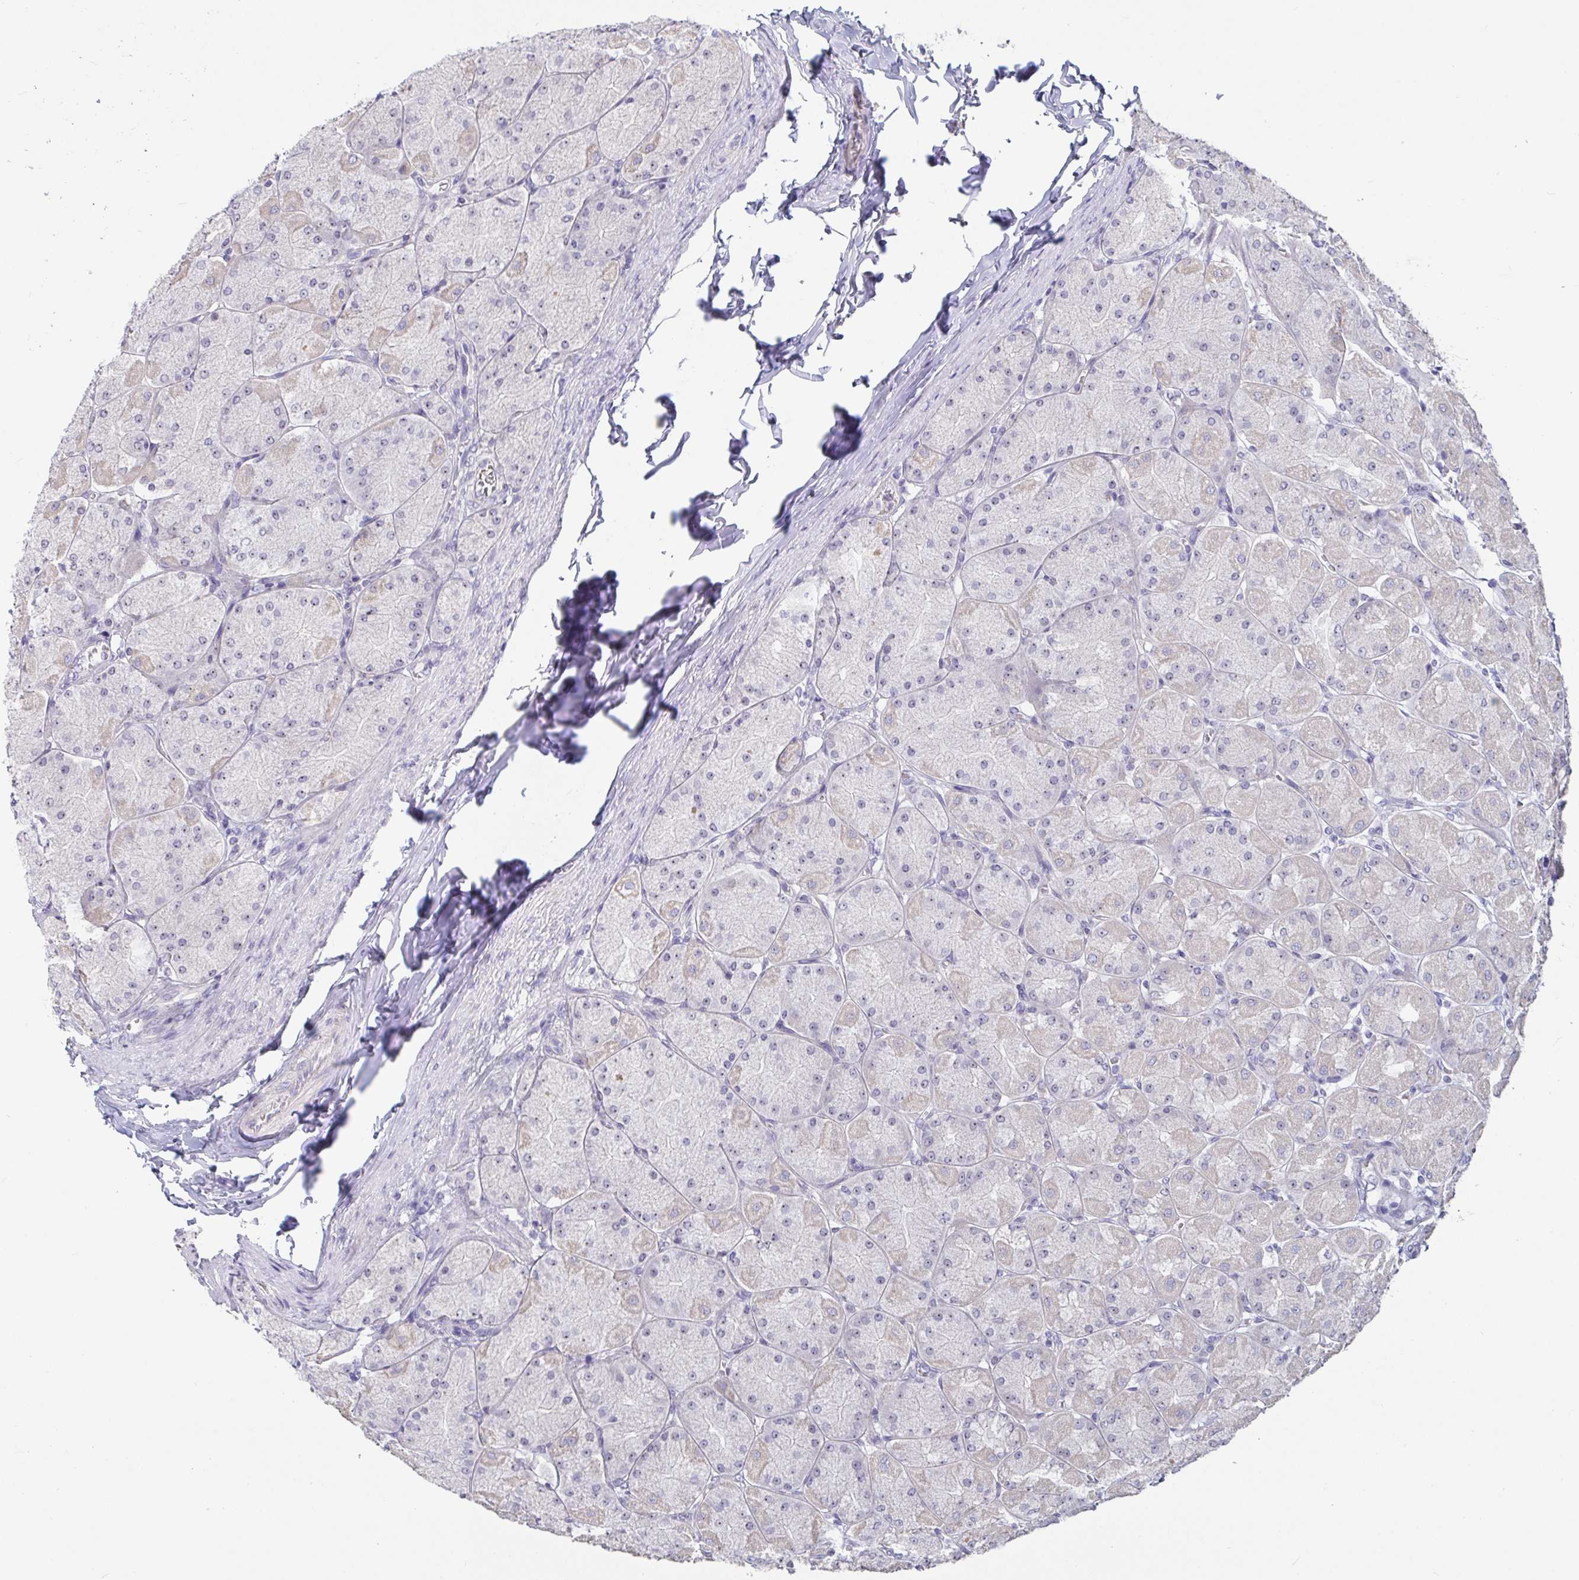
{"staining": {"intensity": "negative", "quantity": "none", "location": "none"}, "tissue": "stomach", "cell_type": "Glandular cells", "image_type": "normal", "snomed": [{"axis": "morphology", "description": "Normal tissue, NOS"}, {"axis": "topography", "description": "Stomach, upper"}], "caption": "Immunohistochemistry micrograph of benign stomach stained for a protein (brown), which demonstrates no positivity in glandular cells. (DAB immunohistochemistry (IHC), high magnification).", "gene": "MYC", "patient": {"sex": "female", "age": 56}}